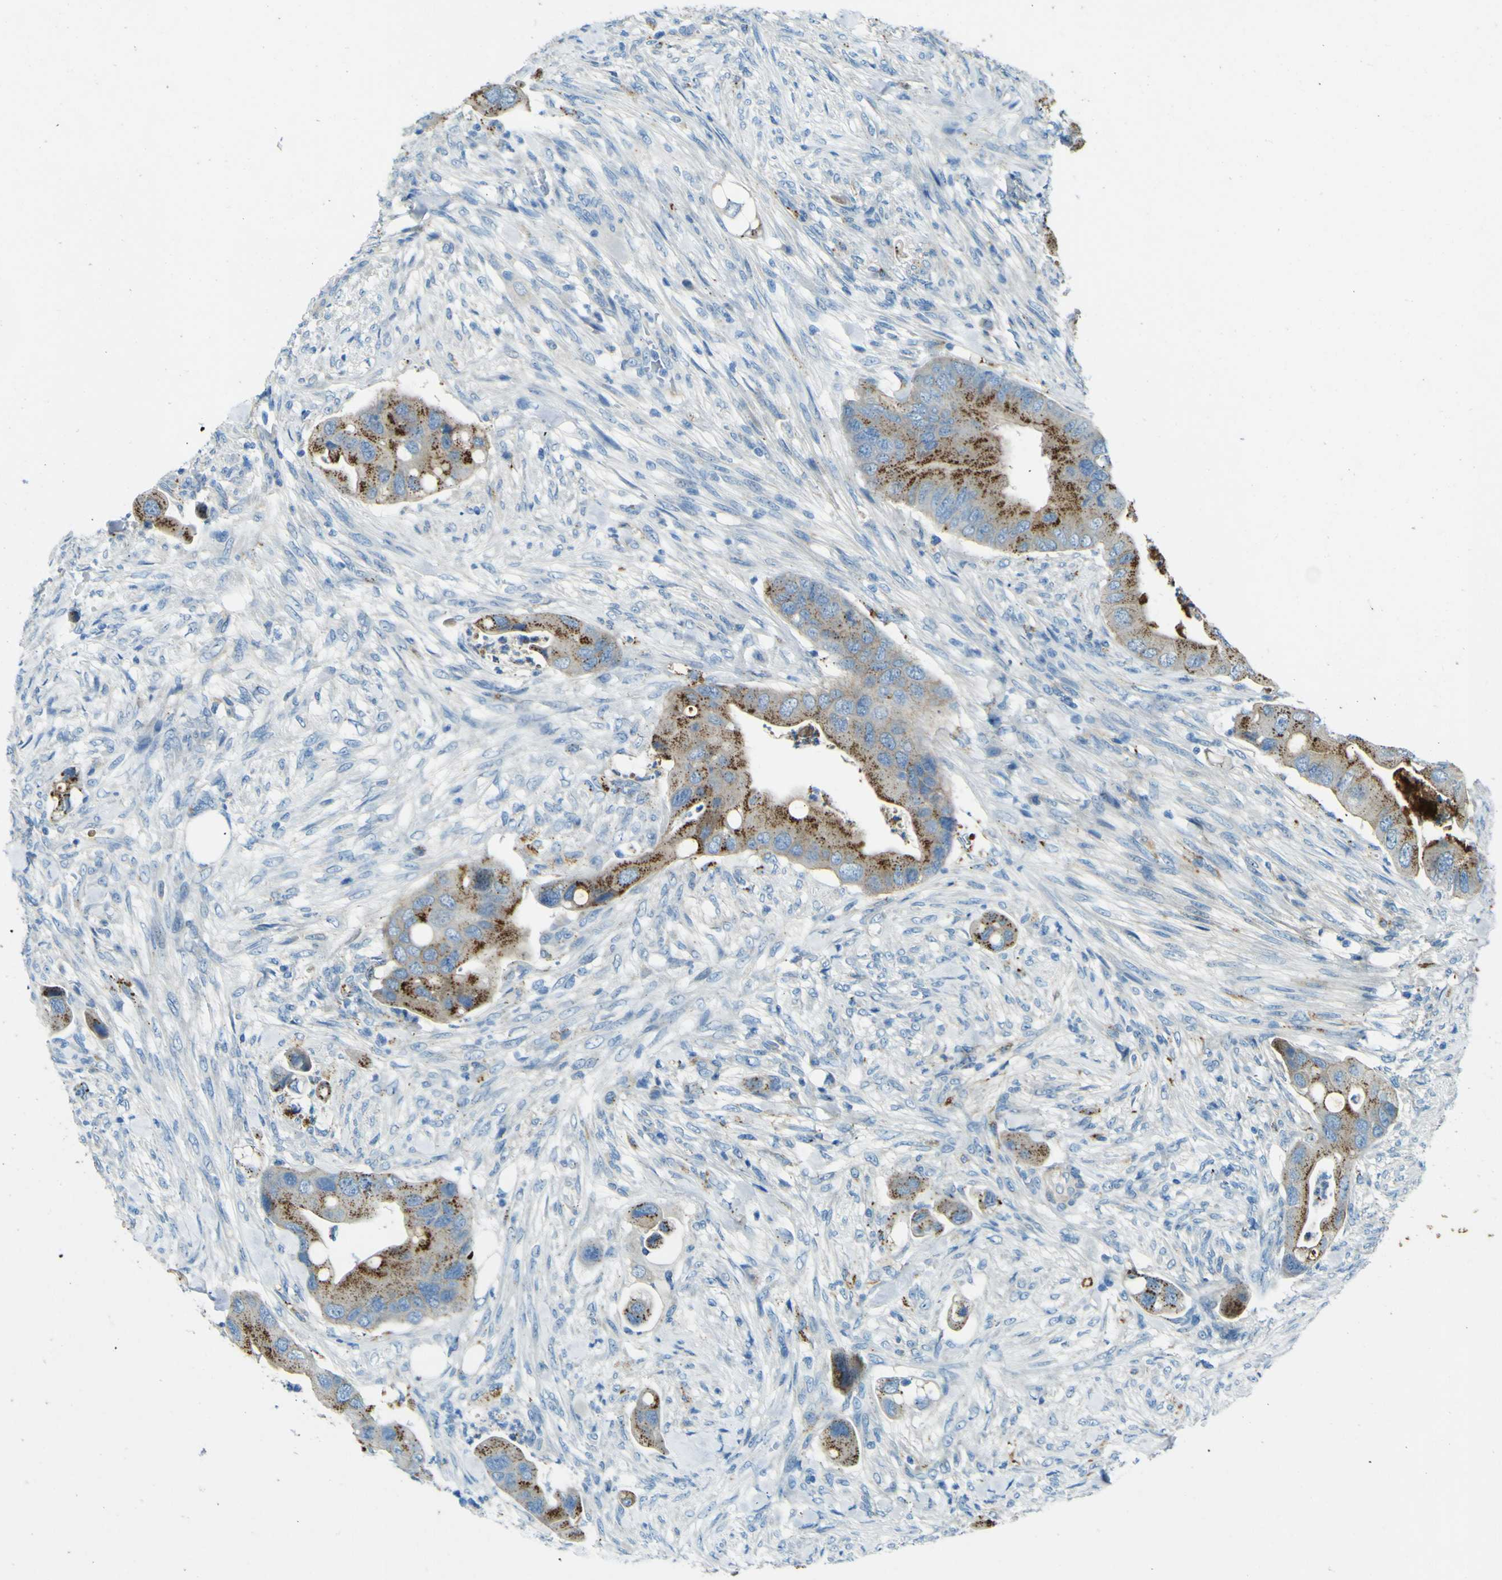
{"staining": {"intensity": "moderate", "quantity": ">75%", "location": "cytoplasmic/membranous"}, "tissue": "colorectal cancer", "cell_type": "Tumor cells", "image_type": "cancer", "snomed": [{"axis": "morphology", "description": "Adenocarcinoma, NOS"}, {"axis": "topography", "description": "Rectum"}], "caption": "An image of human colorectal cancer stained for a protein displays moderate cytoplasmic/membranous brown staining in tumor cells. The protein of interest is stained brown, and the nuclei are stained in blue (DAB (3,3'-diaminobenzidine) IHC with brightfield microscopy, high magnification).", "gene": "PDE9A", "patient": {"sex": "female", "age": 57}}